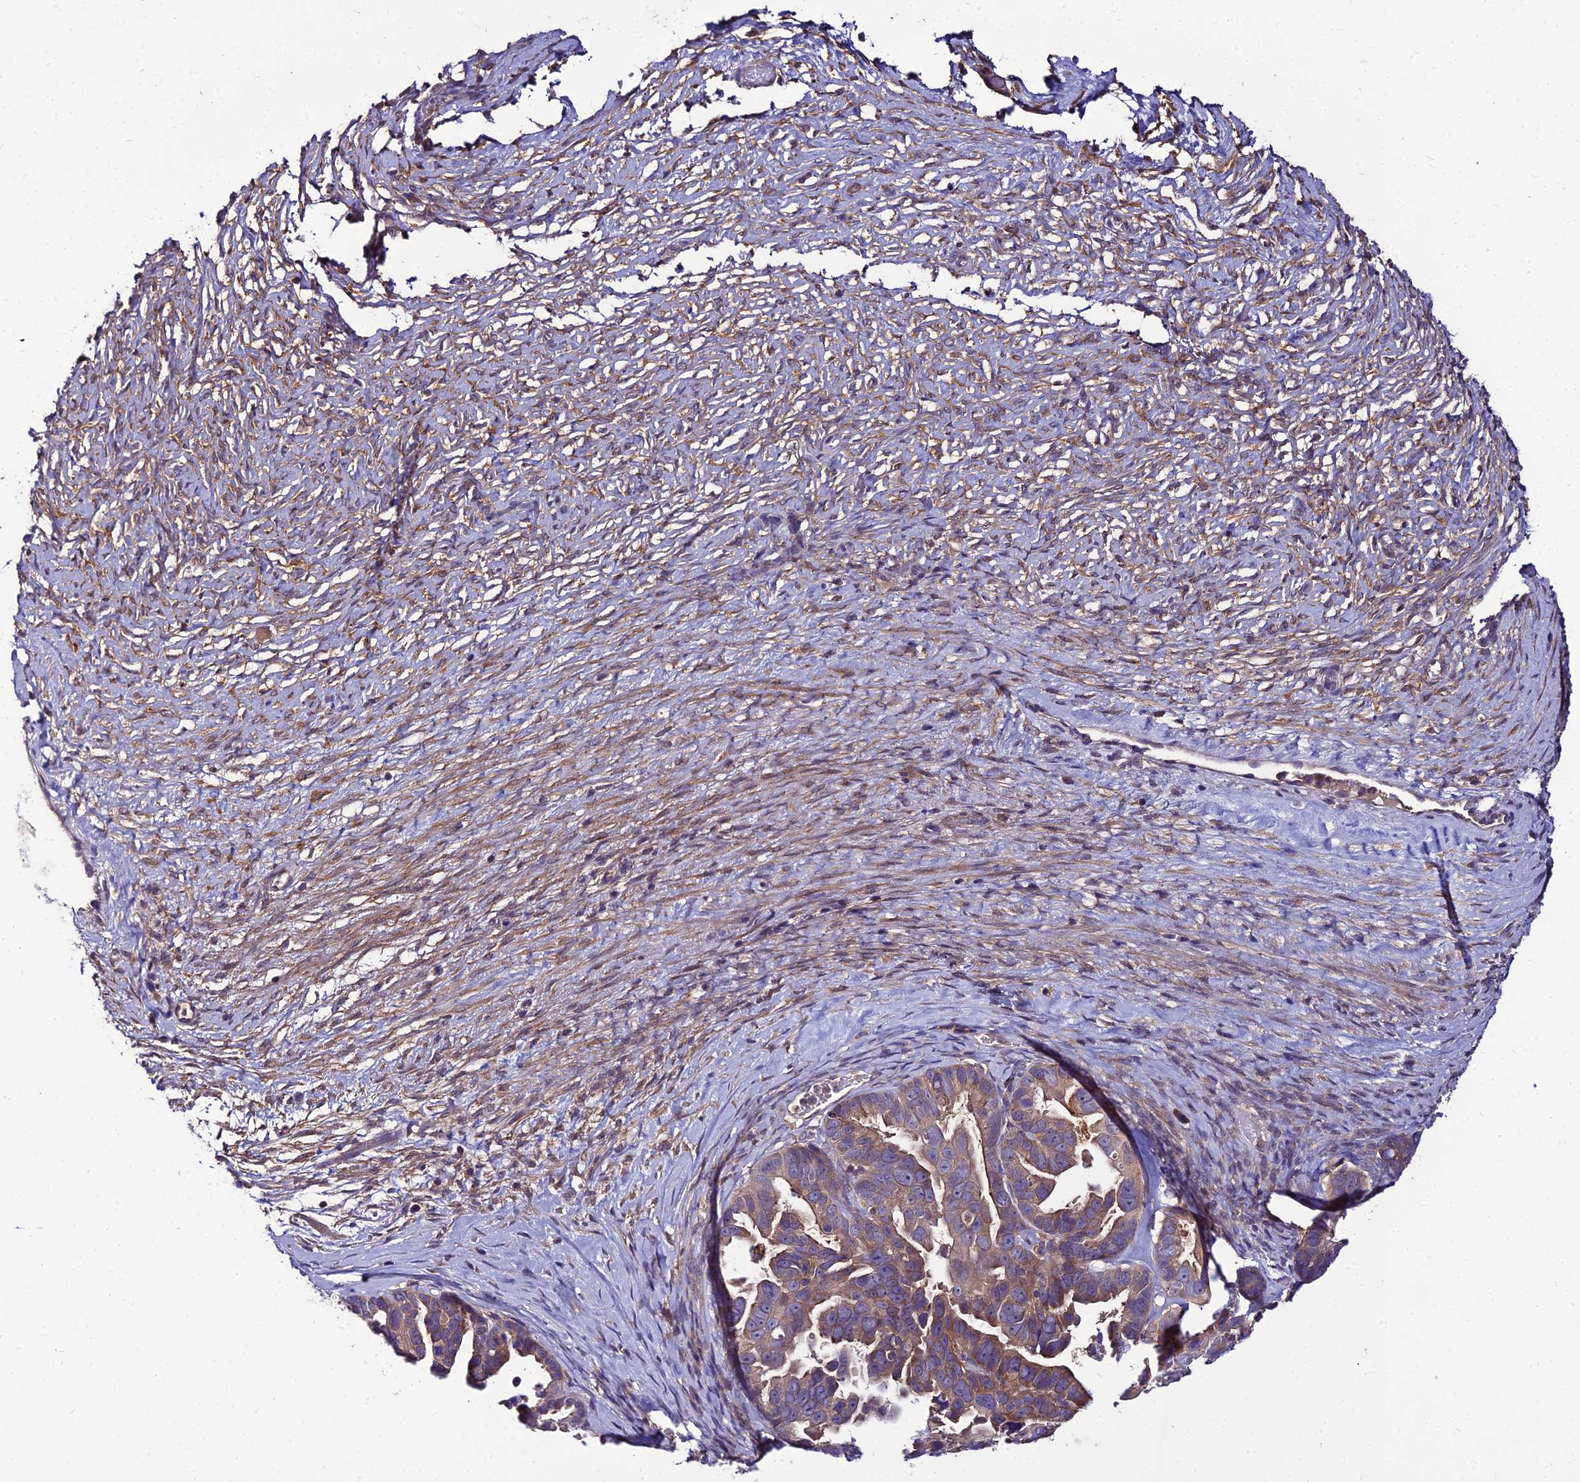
{"staining": {"intensity": "weak", "quantity": ">75%", "location": "cytoplasmic/membranous"}, "tissue": "ovarian cancer", "cell_type": "Tumor cells", "image_type": "cancer", "snomed": [{"axis": "morphology", "description": "Cystadenocarcinoma, serous, NOS"}, {"axis": "topography", "description": "Ovary"}], "caption": "A micrograph showing weak cytoplasmic/membranous expression in approximately >75% of tumor cells in ovarian serous cystadenocarcinoma, as visualized by brown immunohistochemical staining.", "gene": "C2orf69", "patient": {"sex": "female", "age": 56}}